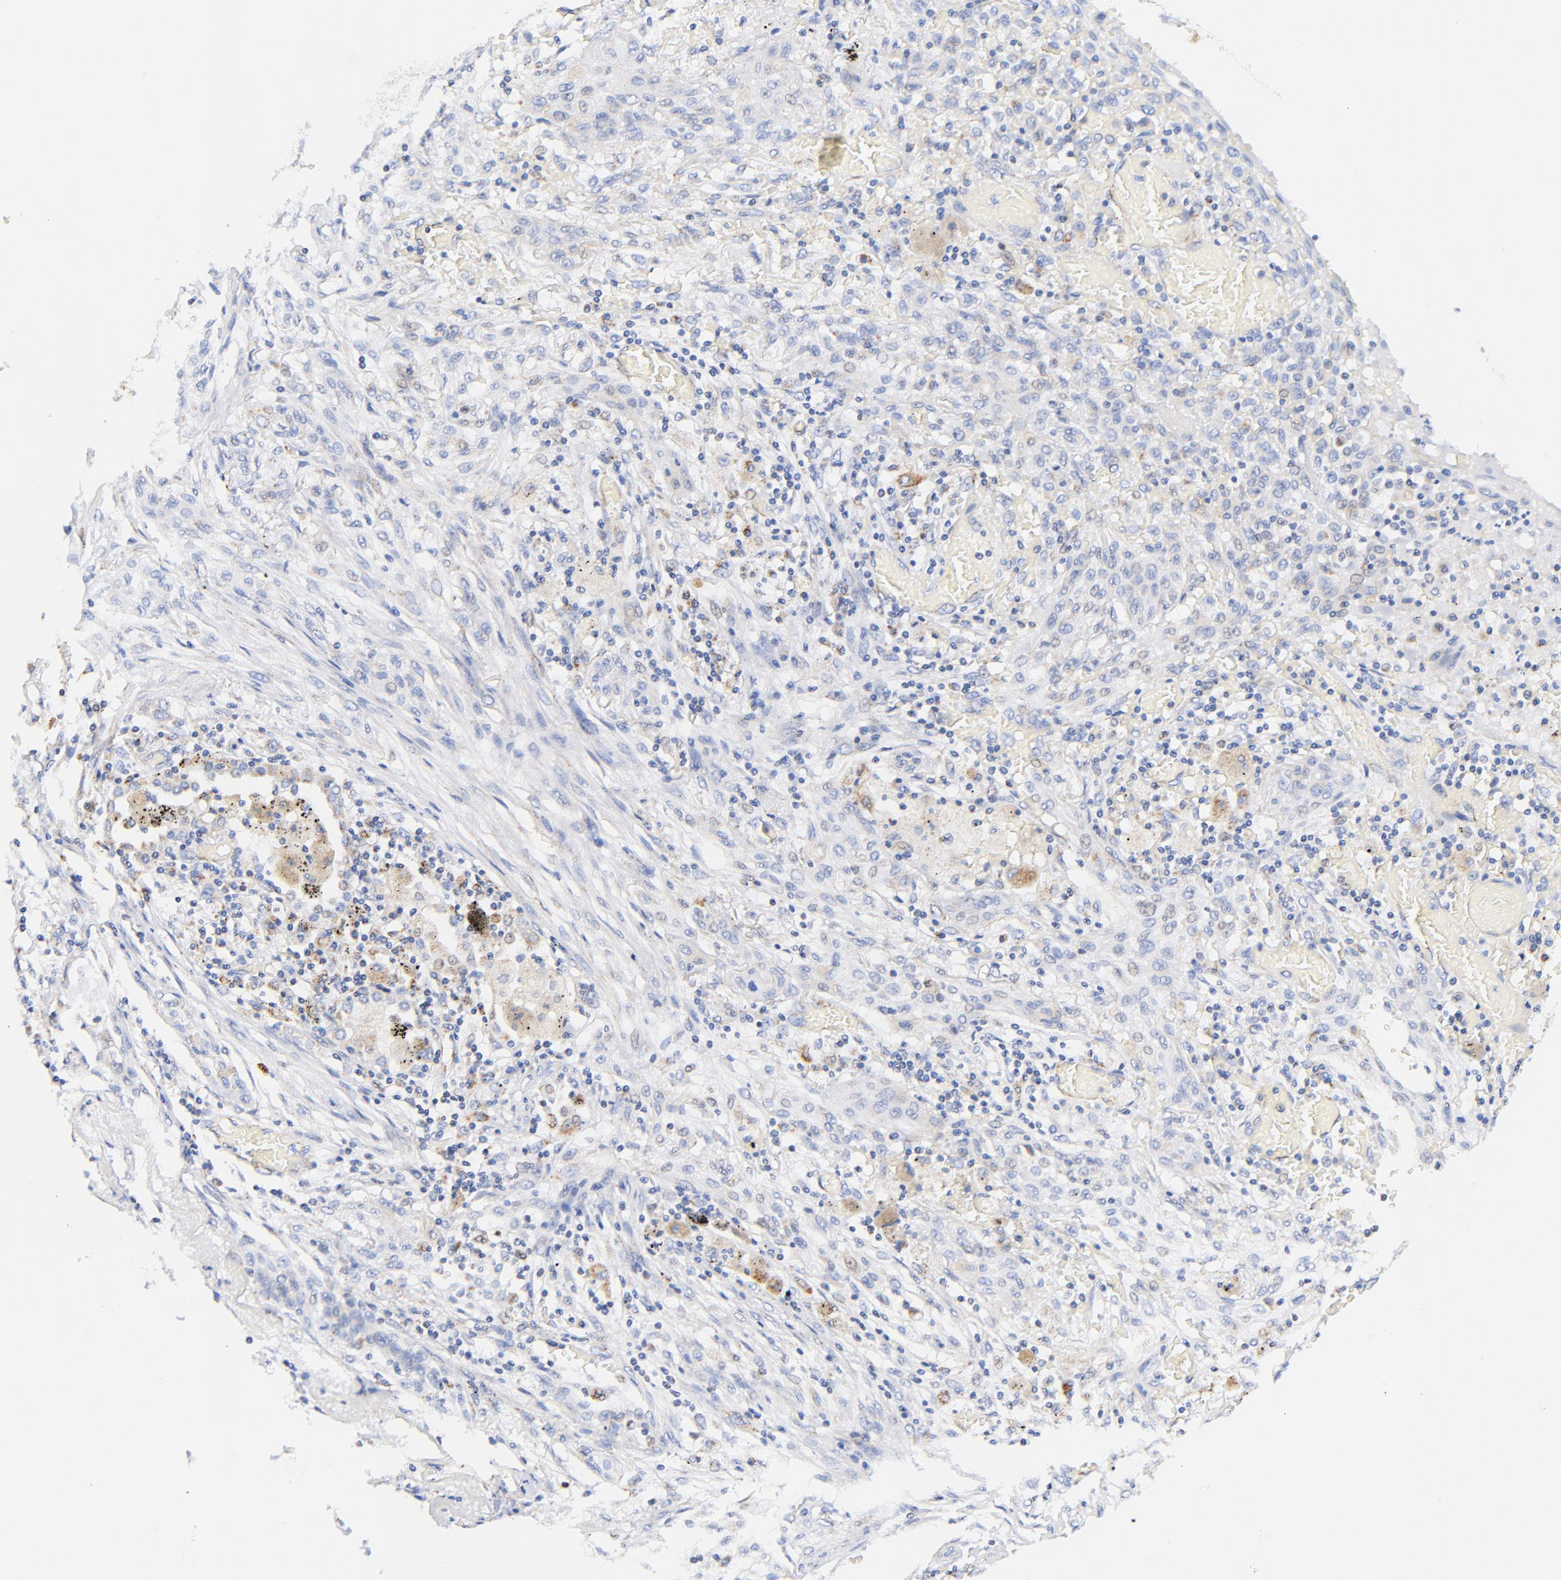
{"staining": {"intensity": "weak", "quantity": "<25%", "location": "cytoplasmic/membranous"}, "tissue": "lung cancer", "cell_type": "Tumor cells", "image_type": "cancer", "snomed": [{"axis": "morphology", "description": "Squamous cell carcinoma, NOS"}, {"axis": "topography", "description": "Lung"}], "caption": "Lung squamous cell carcinoma was stained to show a protein in brown. There is no significant staining in tumor cells.", "gene": "ATP5F1D", "patient": {"sex": "female", "age": 47}}